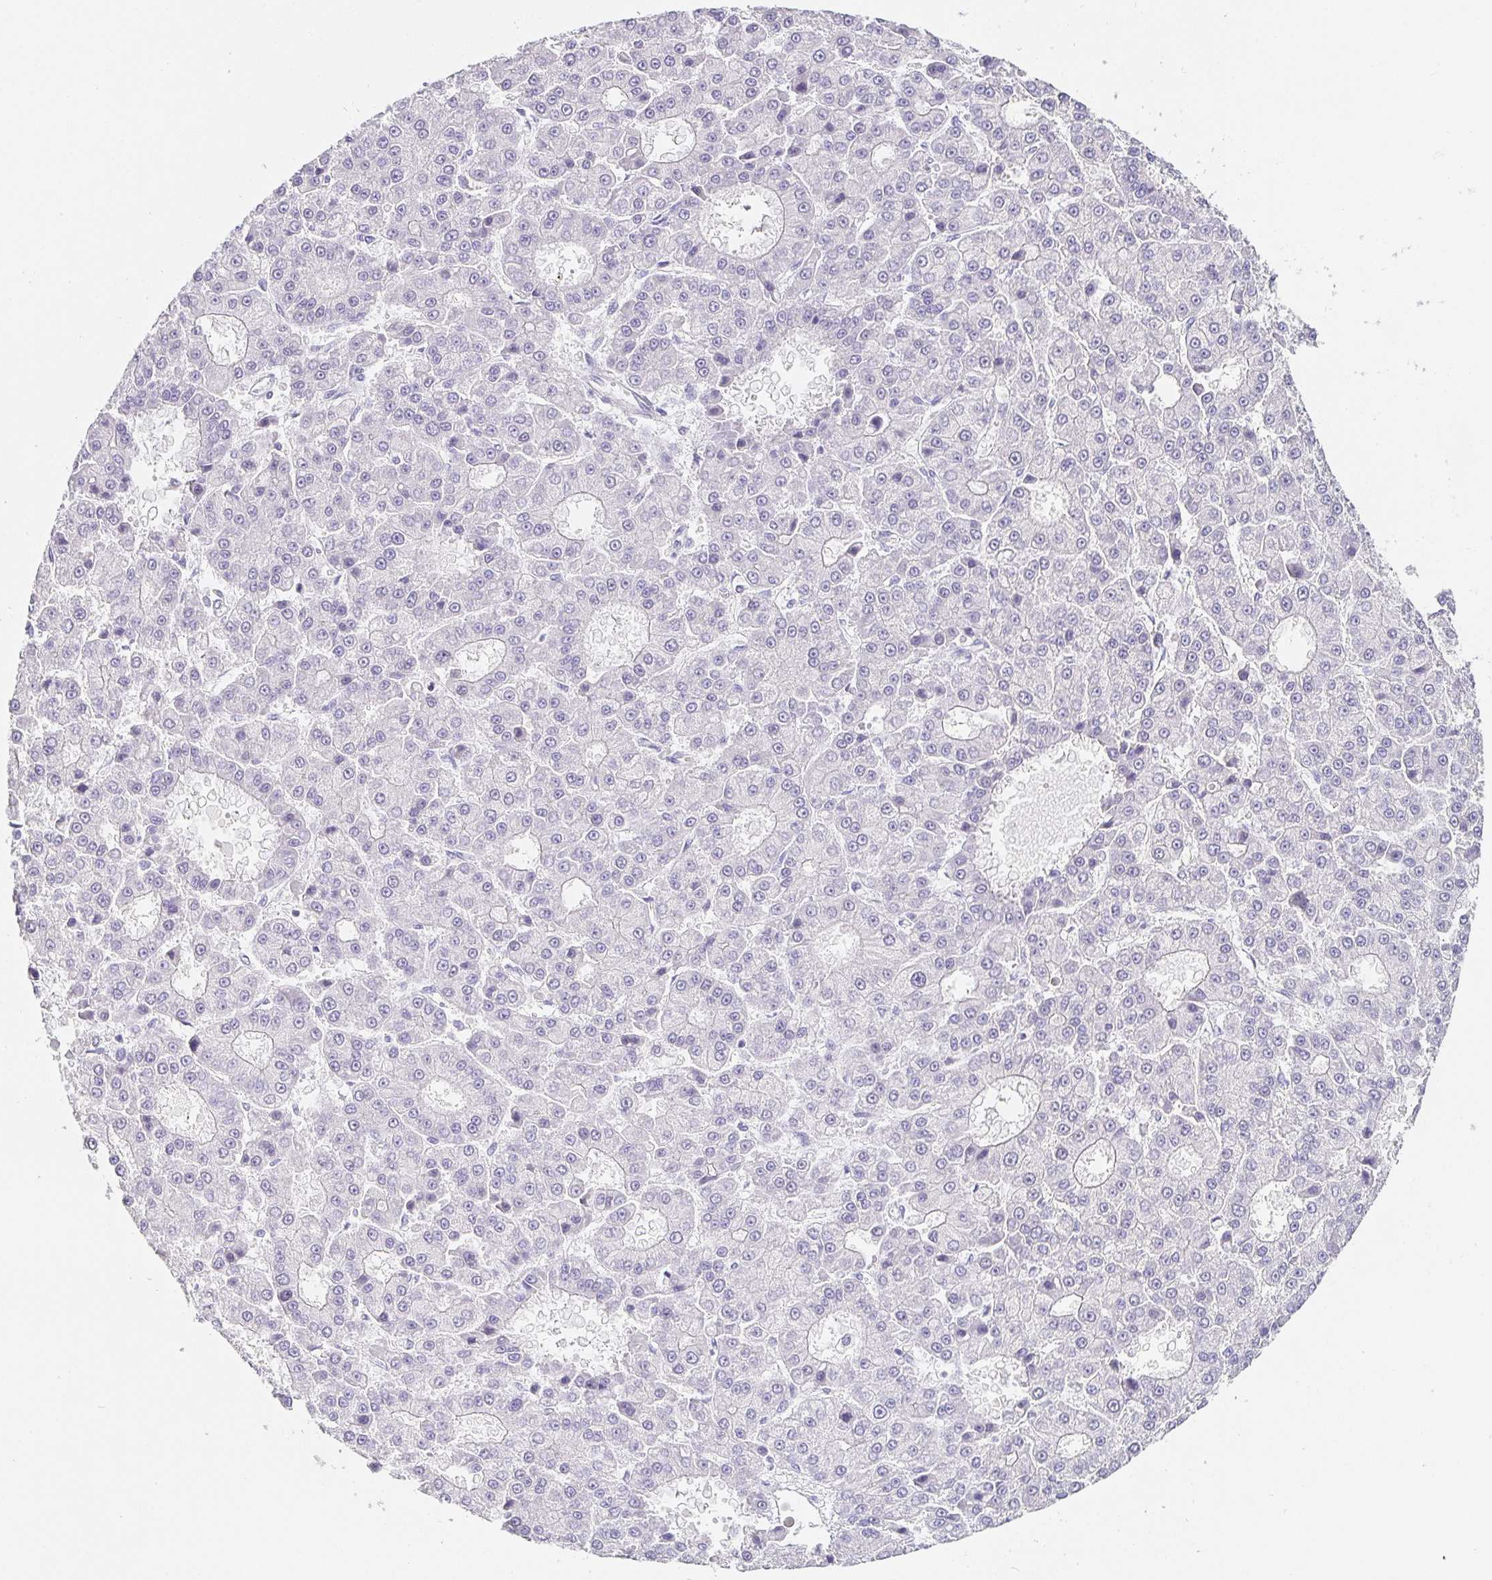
{"staining": {"intensity": "negative", "quantity": "none", "location": "none"}, "tissue": "liver cancer", "cell_type": "Tumor cells", "image_type": "cancer", "snomed": [{"axis": "morphology", "description": "Carcinoma, Hepatocellular, NOS"}, {"axis": "topography", "description": "Liver"}], "caption": "High power microscopy photomicrograph of an immunohistochemistry photomicrograph of liver cancer, revealing no significant expression in tumor cells.", "gene": "PDX1", "patient": {"sex": "male", "age": 70}}